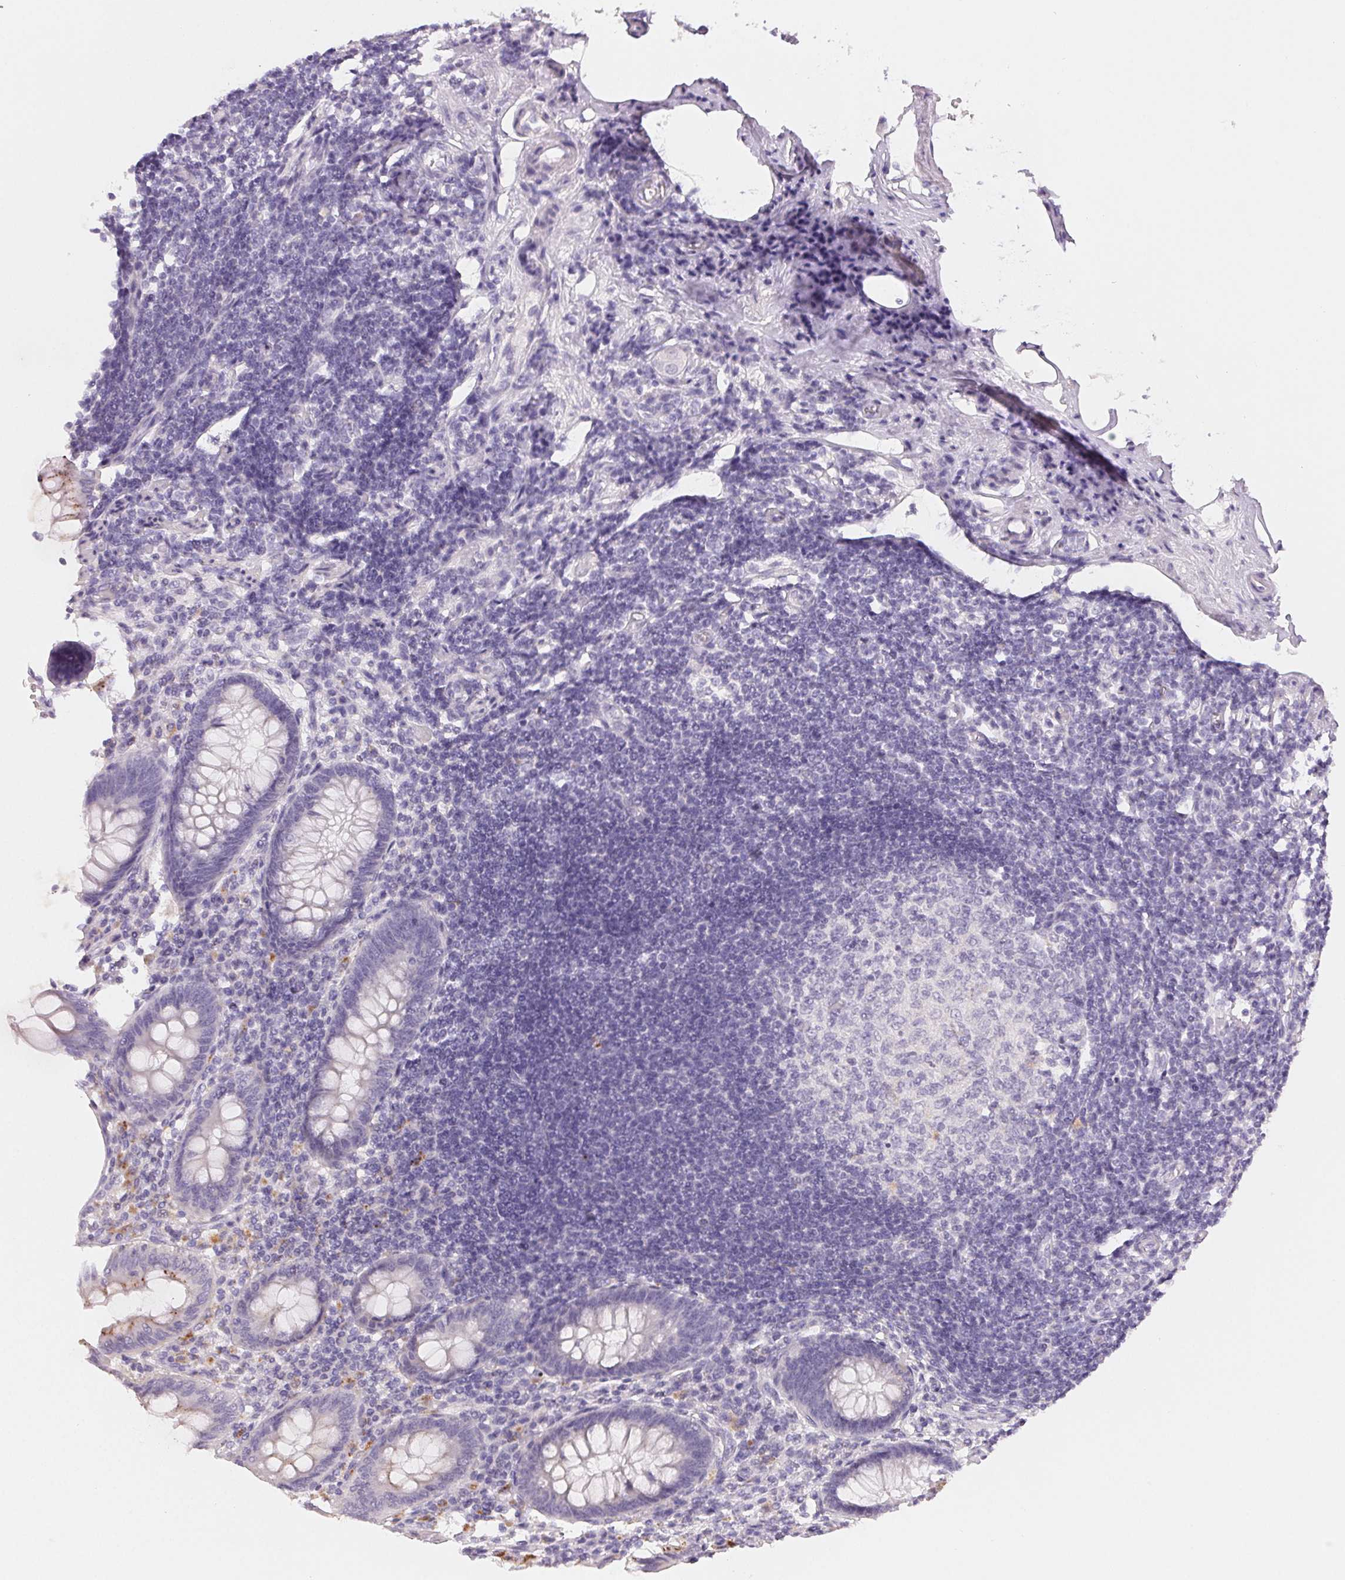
{"staining": {"intensity": "moderate", "quantity": "<25%", "location": "cytoplasmic/membranous"}, "tissue": "appendix", "cell_type": "Glandular cells", "image_type": "normal", "snomed": [{"axis": "morphology", "description": "Normal tissue, NOS"}, {"axis": "topography", "description": "Appendix"}], "caption": "Protein expression analysis of unremarkable appendix reveals moderate cytoplasmic/membranous staining in approximately <25% of glandular cells.", "gene": "BPIFB2", "patient": {"sex": "female", "age": 57}}